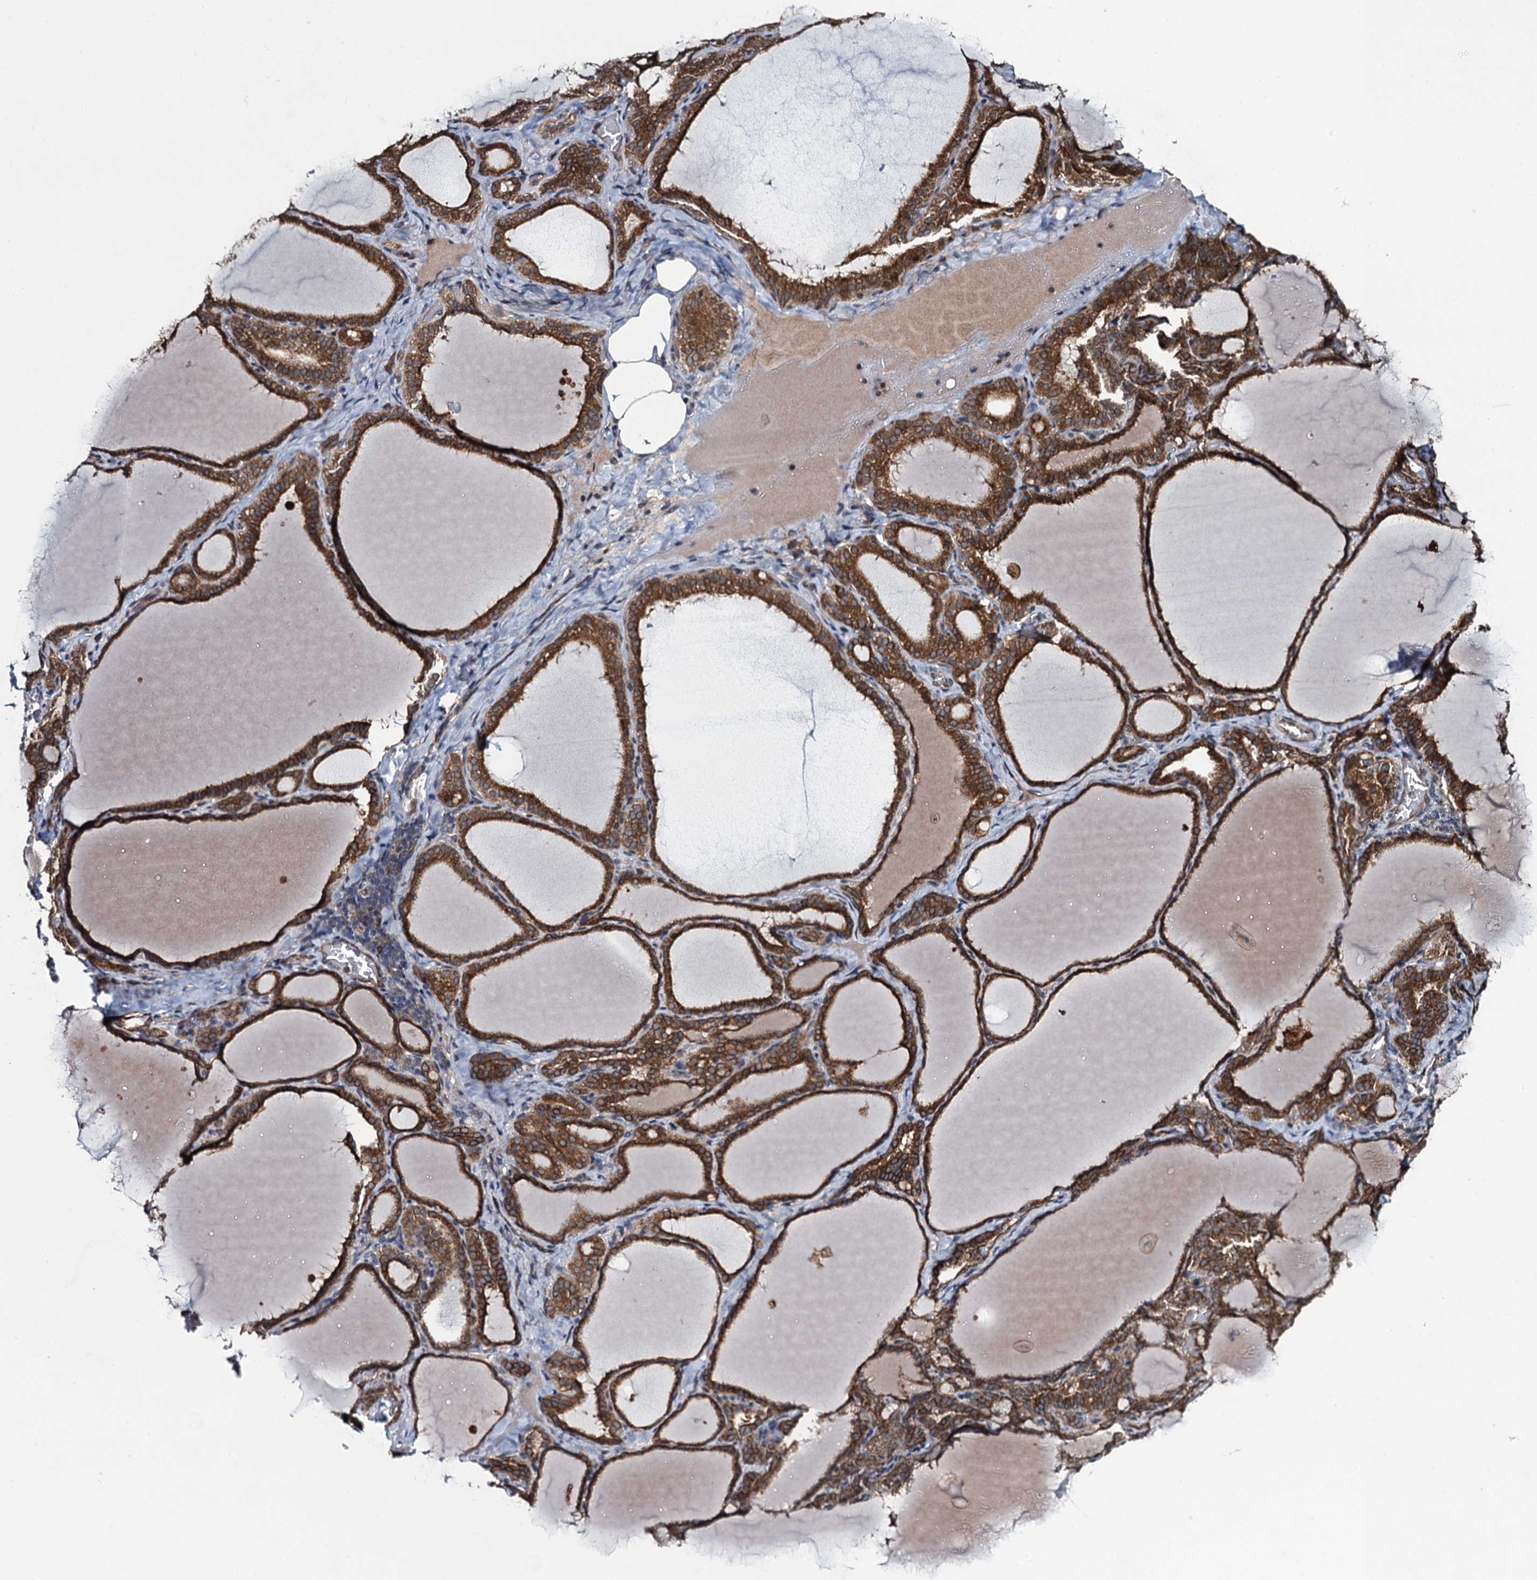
{"staining": {"intensity": "strong", "quantity": ">75%", "location": "cytoplasmic/membranous"}, "tissue": "thyroid gland", "cell_type": "Glandular cells", "image_type": "normal", "snomed": [{"axis": "morphology", "description": "Normal tissue, NOS"}, {"axis": "topography", "description": "Thyroid gland"}], "caption": "The image reveals immunohistochemical staining of benign thyroid gland. There is strong cytoplasmic/membranous expression is seen in approximately >75% of glandular cells.", "gene": "EVX2", "patient": {"sex": "female", "age": 39}}